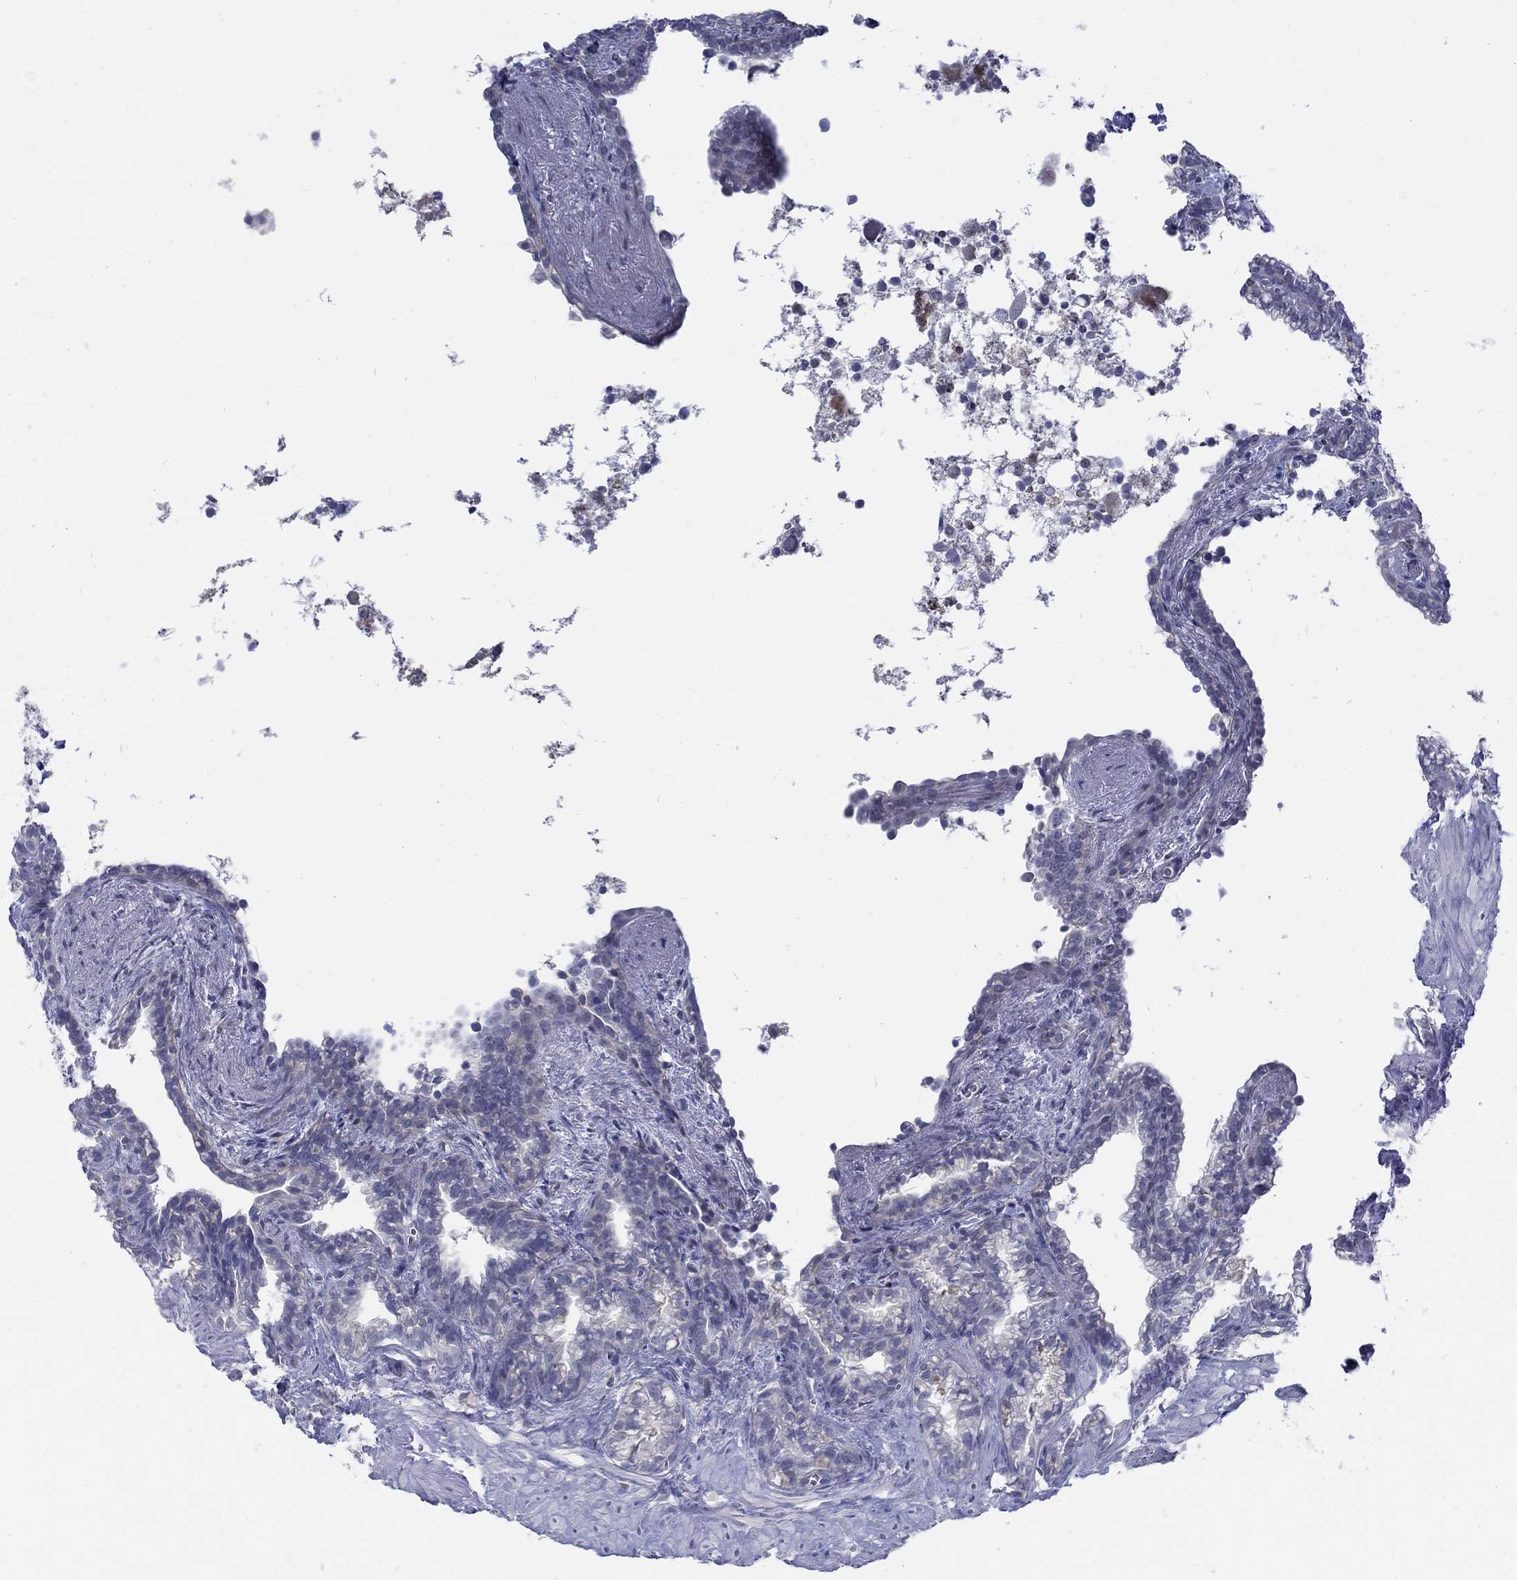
{"staining": {"intensity": "negative", "quantity": "none", "location": "none"}, "tissue": "seminal vesicle", "cell_type": "Glandular cells", "image_type": "normal", "snomed": [{"axis": "morphology", "description": "Normal tissue, NOS"}, {"axis": "morphology", "description": "Urothelial carcinoma, NOS"}, {"axis": "topography", "description": "Urinary bladder"}, {"axis": "topography", "description": "Seminal veicle"}], "caption": "This is an IHC histopathology image of normal human seminal vesicle. There is no positivity in glandular cells.", "gene": "EGFLAM", "patient": {"sex": "male", "age": 76}}